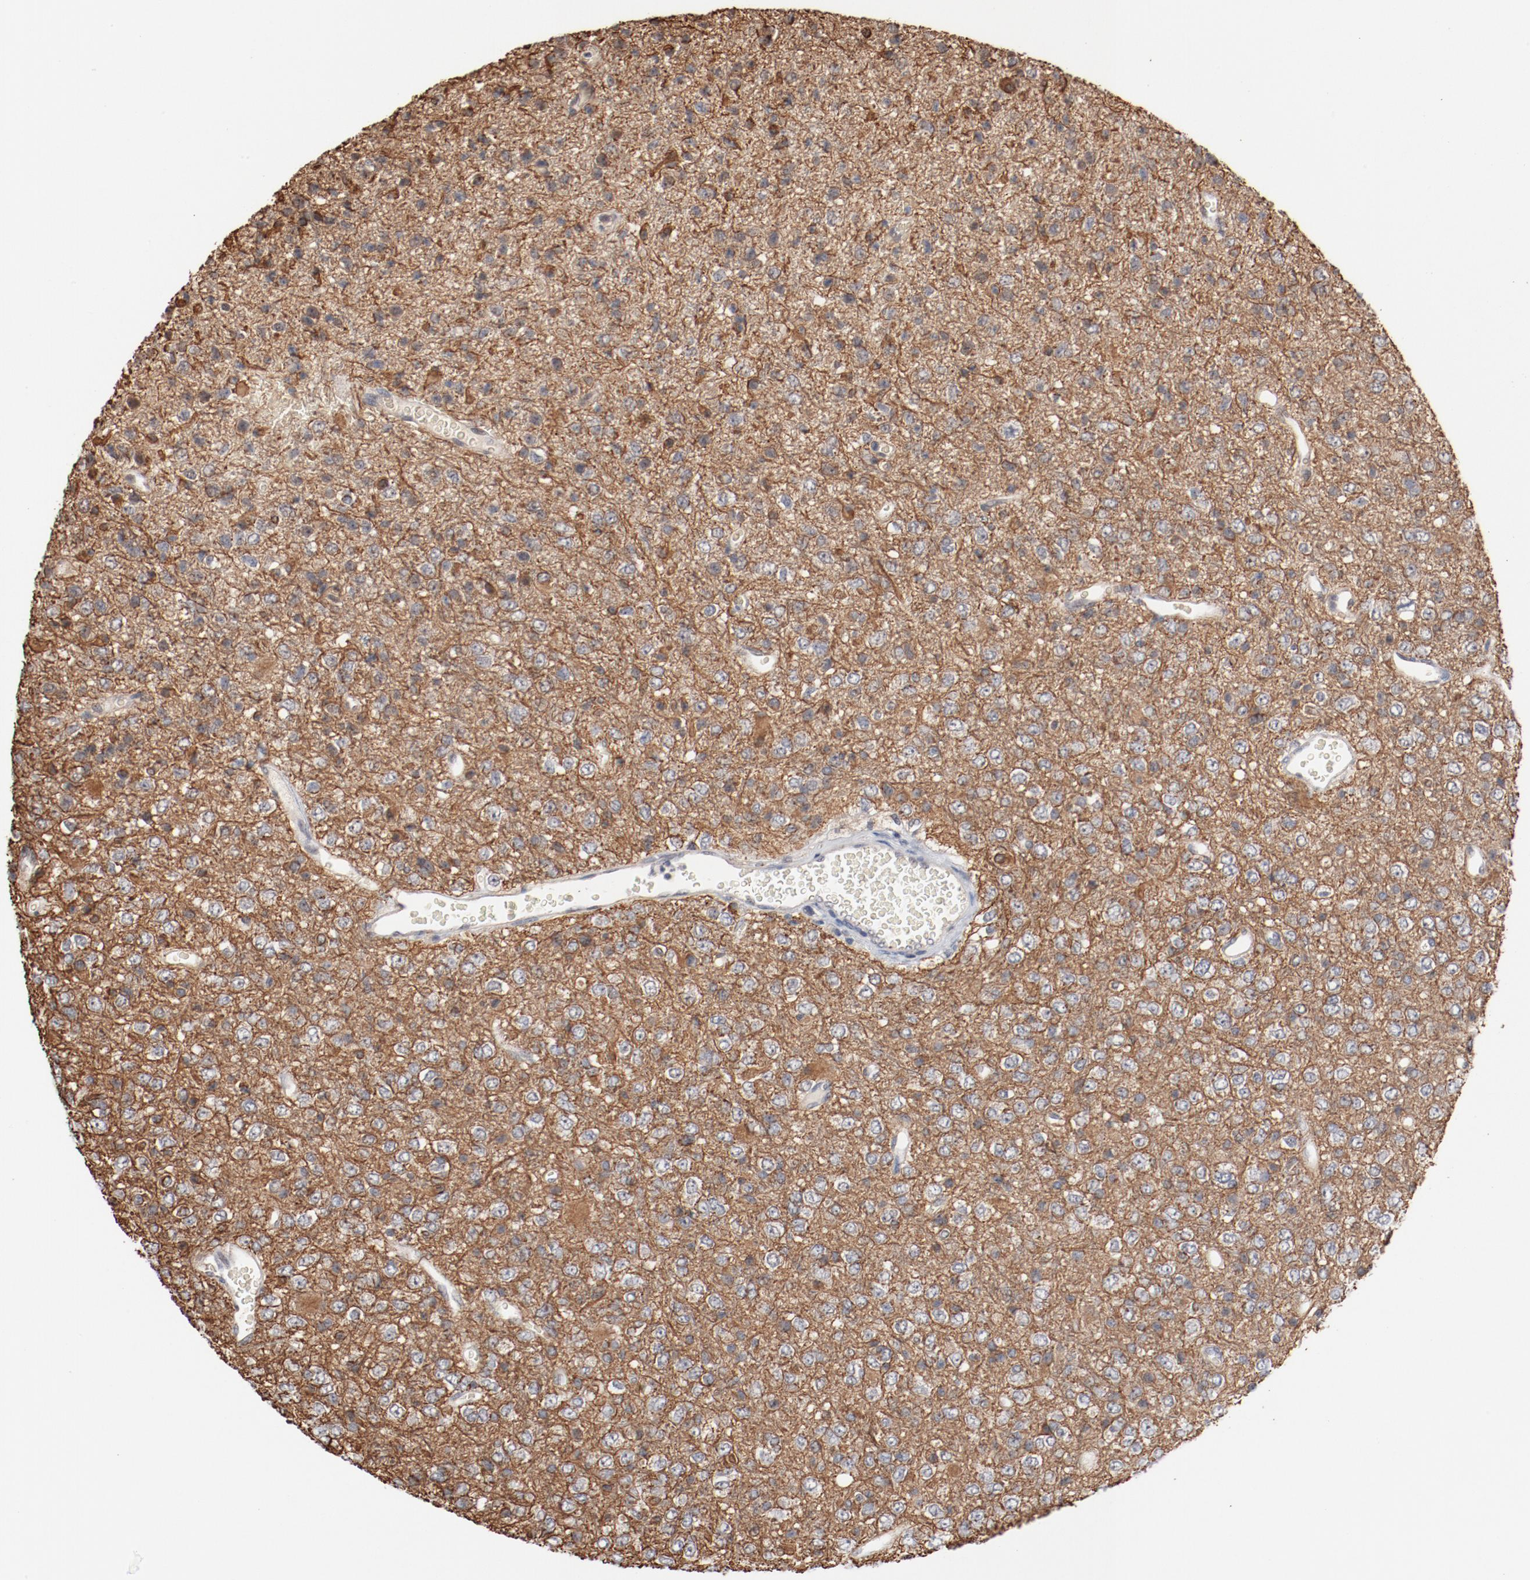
{"staining": {"intensity": "moderate", "quantity": "25%-75%", "location": "cytoplasmic/membranous"}, "tissue": "glioma", "cell_type": "Tumor cells", "image_type": "cancer", "snomed": [{"axis": "morphology", "description": "Glioma, malignant, High grade"}, {"axis": "topography", "description": "pancreas cauda"}], "caption": "Protein staining demonstrates moderate cytoplasmic/membranous expression in approximately 25%-75% of tumor cells in malignant high-grade glioma.", "gene": "ERICH1", "patient": {"sex": "male", "age": 60}}